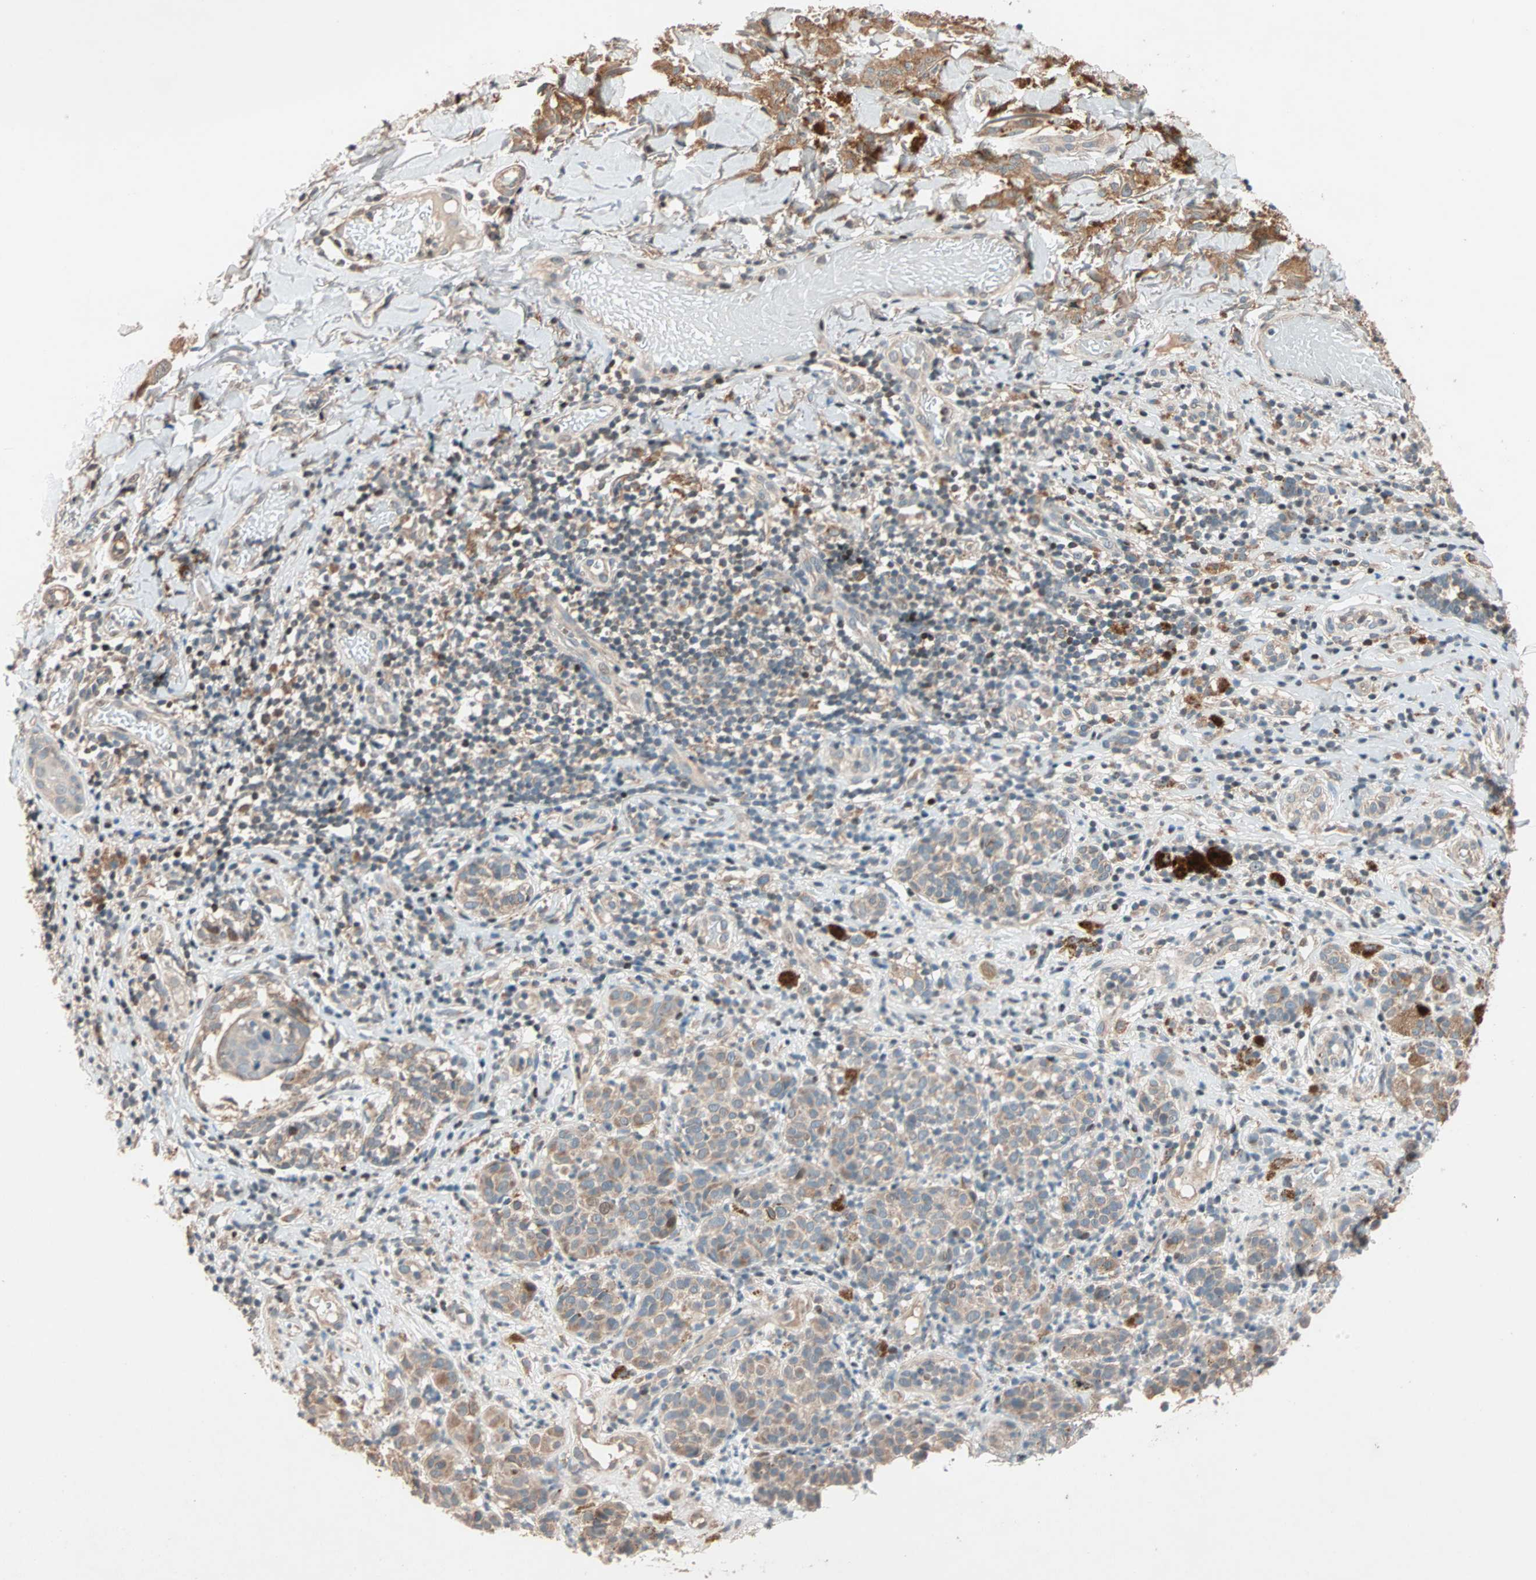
{"staining": {"intensity": "moderate", "quantity": ">75%", "location": "cytoplasmic/membranous"}, "tissue": "melanoma", "cell_type": "Tumor cells", "image_type": "cancer", "snomed": [{"axis": "morphology", "description": "Malignant melanoma, NOS"}, {"axis": "topography", "description": "Skin"}], "caption": "DAB immunohistochemical staining of human malignant melanoma shows moderate cytoplasmic/membranous protein expression in approximately >75% of tumor cells.", "gene": "HECW1", "patient": {"sex": "male", "age": 64}}